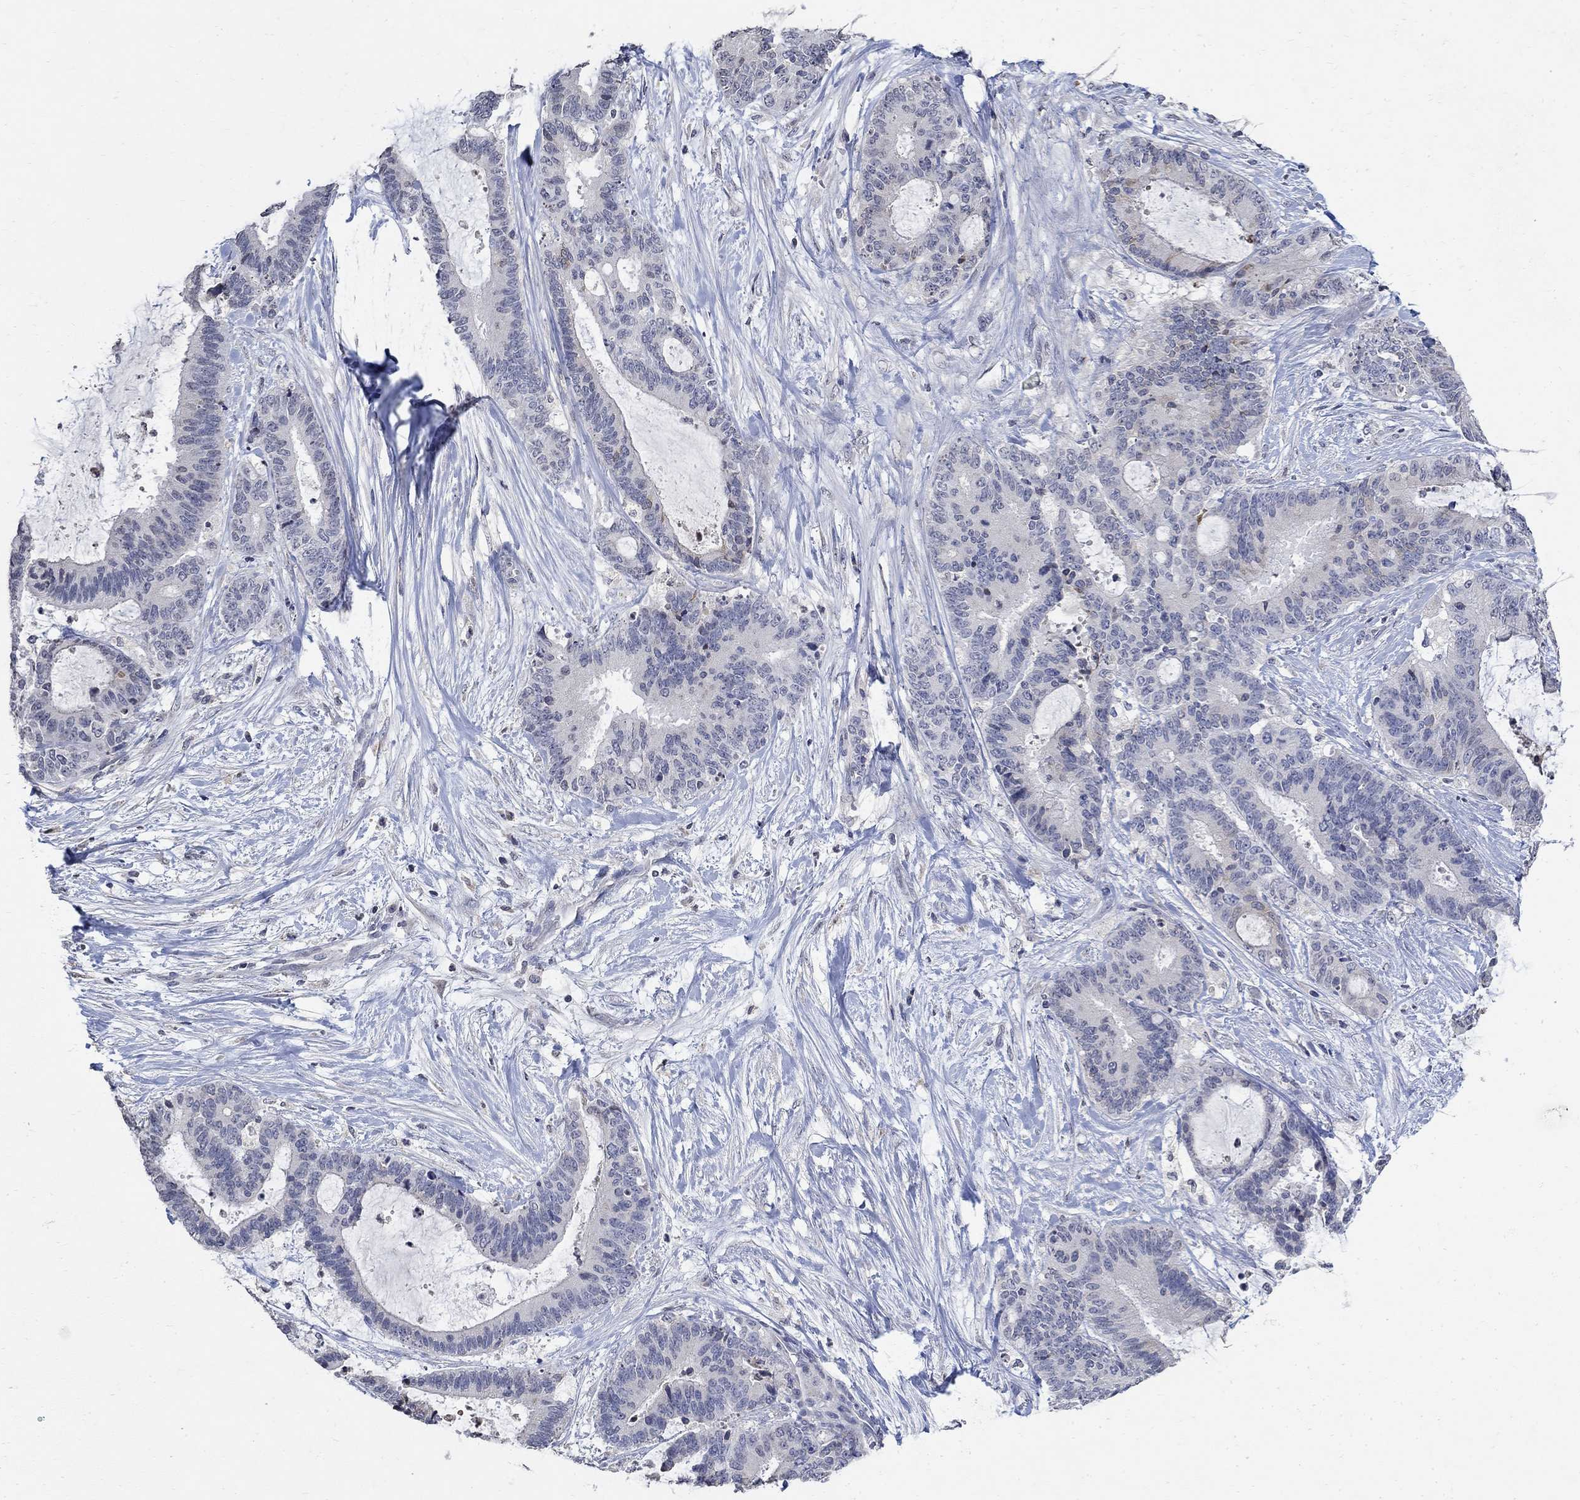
{"staining": {"intensity": "strong", "quantity": "<25%", "location": "cytoplasmic/membranous"}, "tissue": "liver cancer", "cell_type": "Tumor cells", "image_type": "cancer", "snomed": [{"axis": "morphology", "description": "Cholangiocarcinoma"}, {"axis": "topography", "description": "Liver"}], "caption": "Liver cancer stained for a protein (brown) exhibits strong cytoplasmic/membranous positive staining in about <25% of tumor cells.", "gene": "TMEM169", "patient": {"sex": "female", "age": 73}}